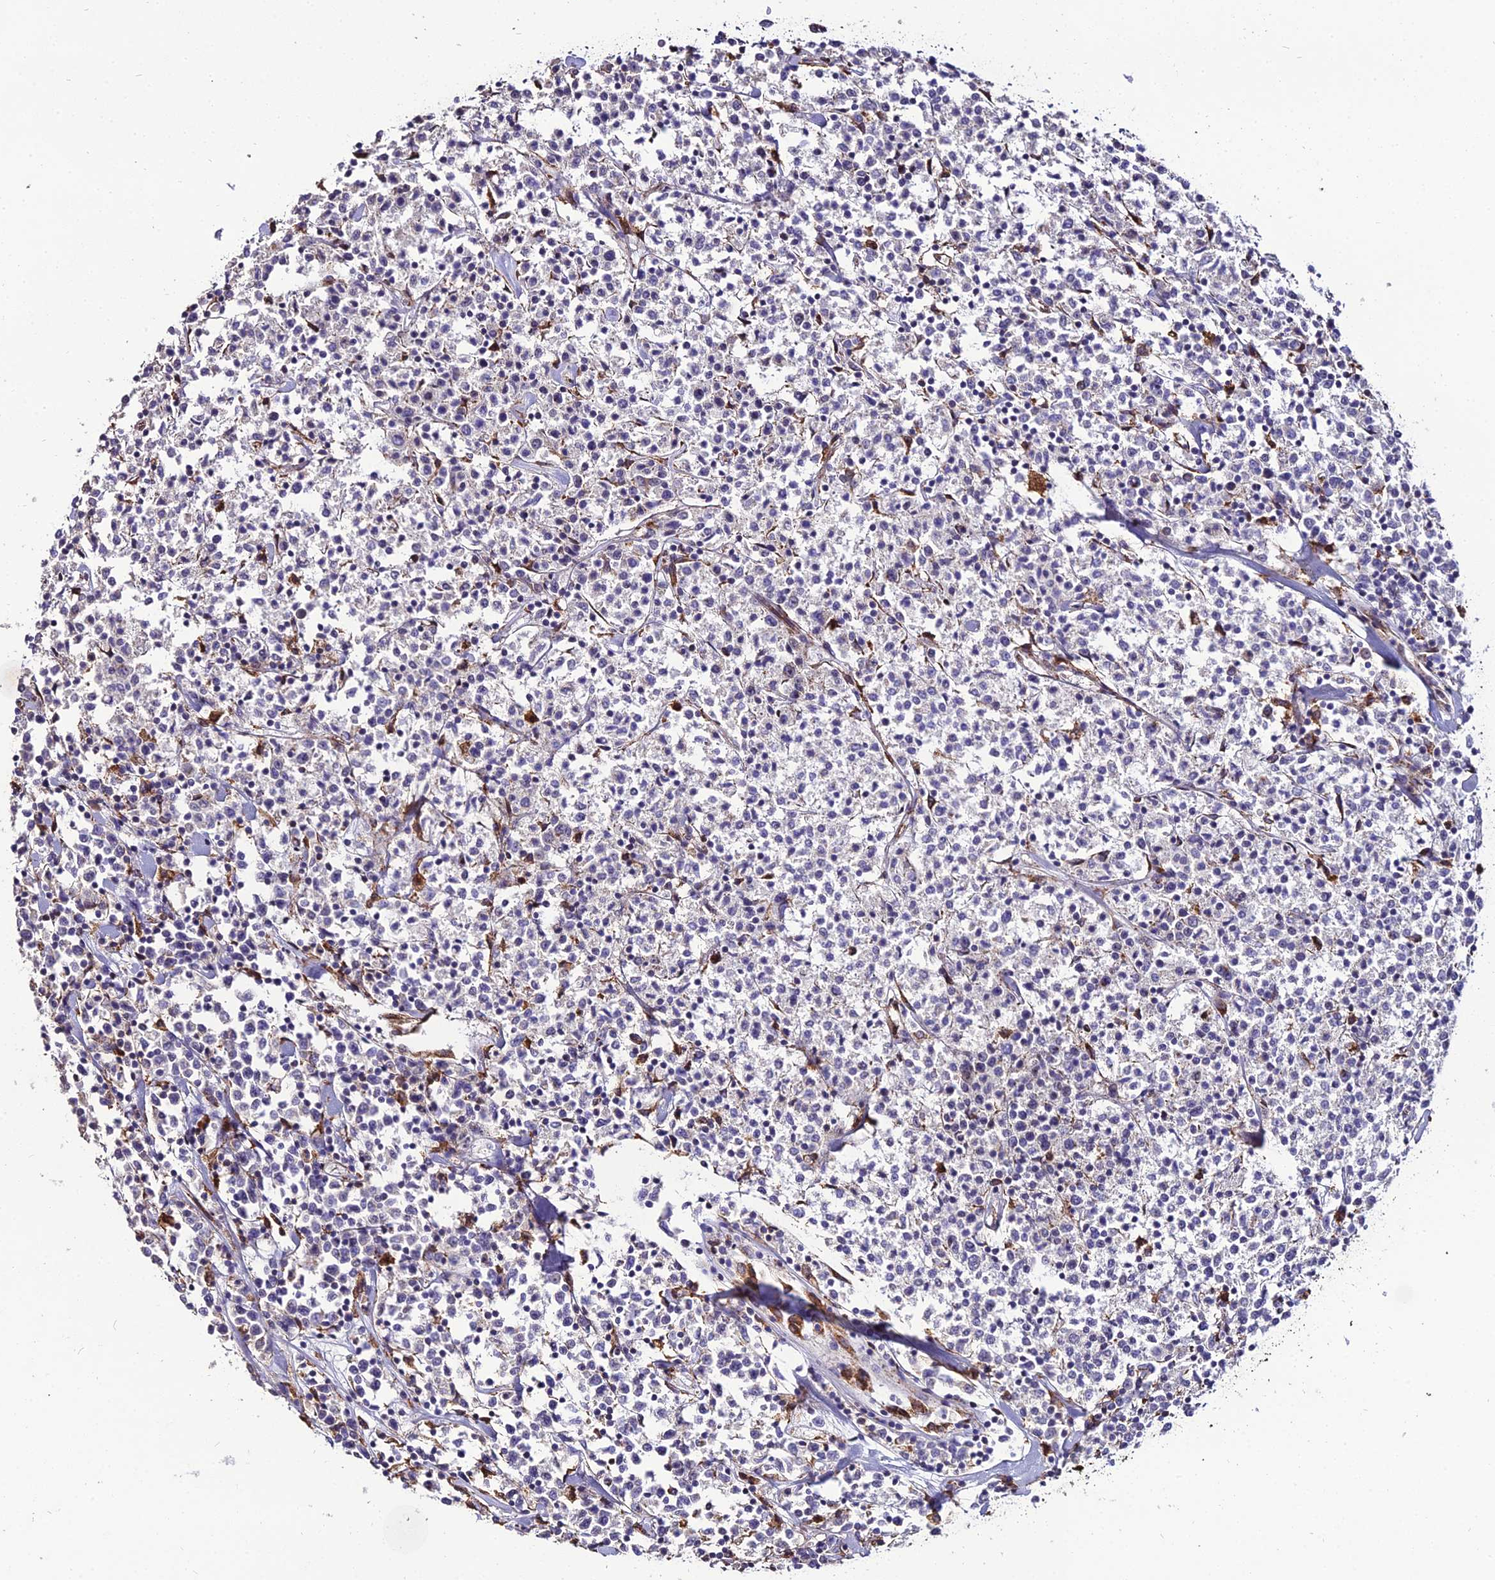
{"staining": {"intensity": "negative", "quantity": "none", "location": "none"}, "tissue": "lymphoma", "cell_type": "Tumor cells", "image_type": "cancer", "snomed": [{"axis": "morphology", "description": "Malignant lymphoma, non-Hodgkin's type, Low grade"}, {"axis": "topography", "description": "Small intestine"}], "caption": "Low-grade malignant lymphoma, non-Hodgkin's type stained for a protein using immunohistochemistry (IHC) reveals no staining tumor cells.", "gene": "TROAP", "patient": {"sex": "female", "age": 59}}